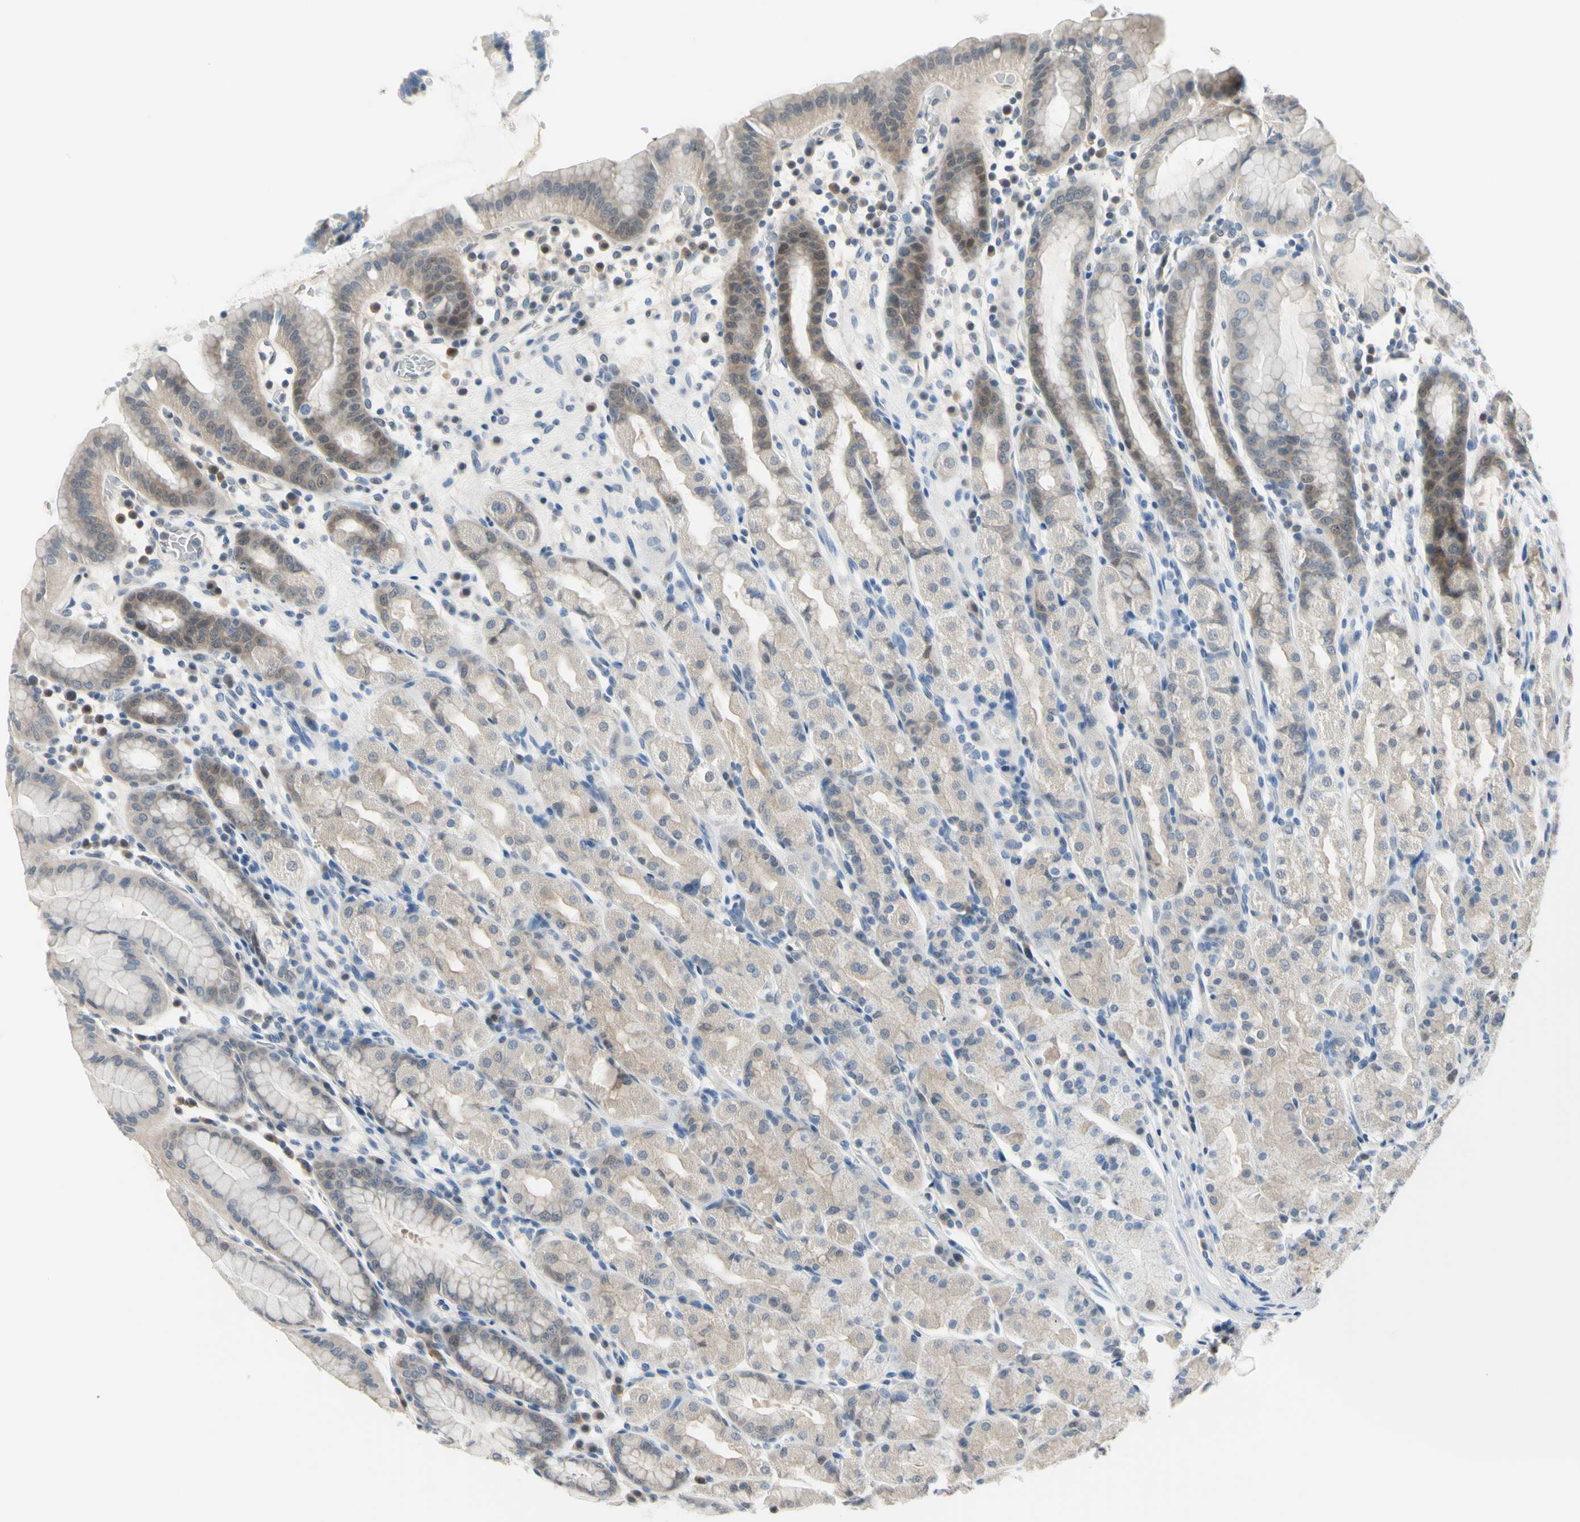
{"staining": {"intensity": "moderate", "quantity": "25%-75%", "location": "cytoplasmic/membranous,nuclear"}, "tissue": "stomach", "cell_type": "Glandular cells", "image_type": "normal", "snomed": [{"axis": "morphology", "description": "Normal tissue, NOS"}, {"axis": "topography", "description": "Stomach, upper"}], "caption": "About 25%-75% of glandular cells in benign stomach exhibit moderate cytoplasmic/membranous,nuclear protein expression as visualized by brown immunohistochemical staining.", "gene": "HSPA4", "patient": {"sex": "male", "age": 68}}